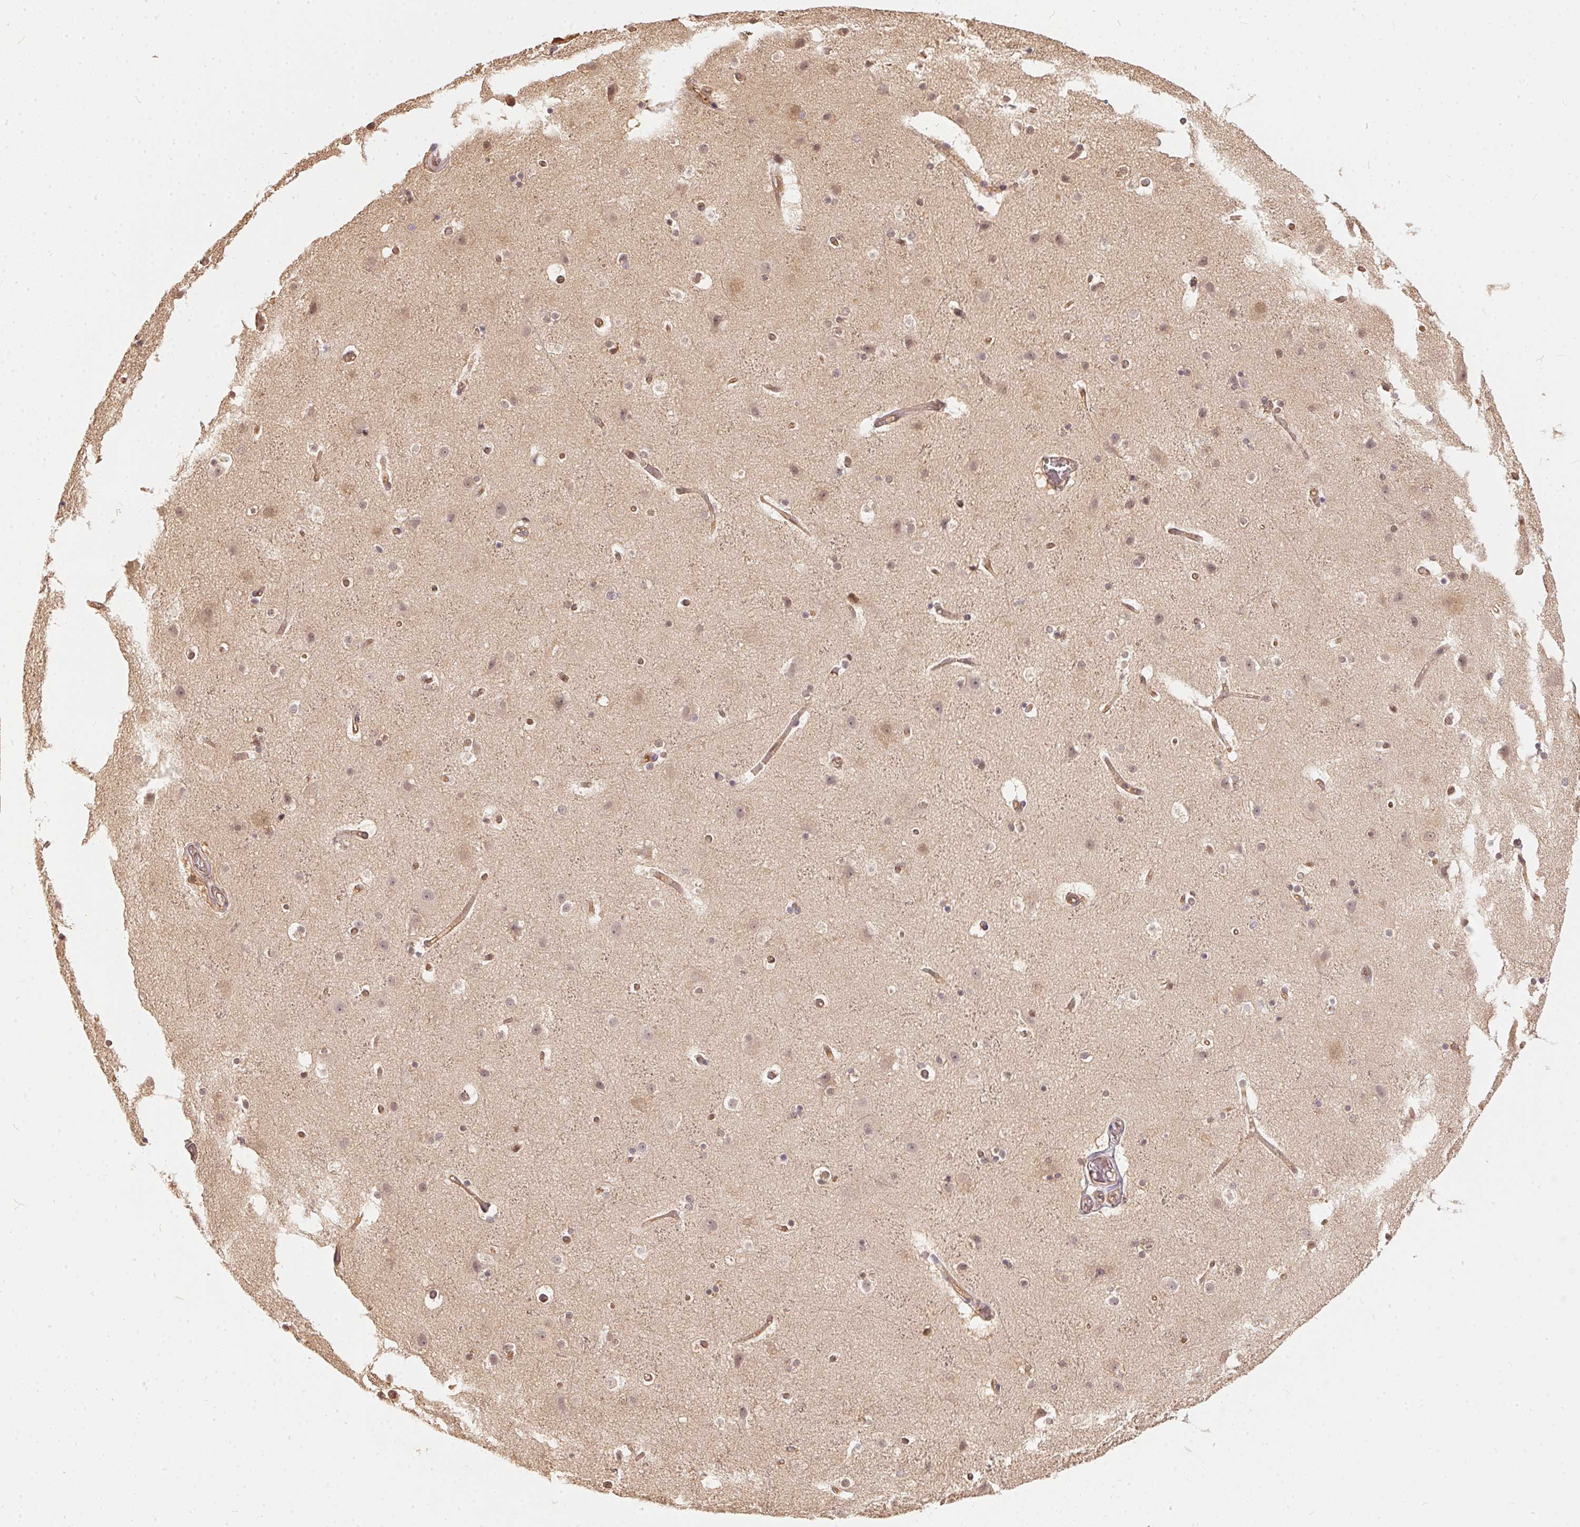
{"staining": {"intensity": "negative", "quantity": "none", "location": "none"}, "tissue": "cerebral cortex", "cell_type": "Endothelial cells", "image_type": "normal", "snomed": [{"axis": "morphology", "description": "Normal tissue, NOS"}, {"axis": "topography", "description": "Cerebral cortex"}], "caption": "Immunohistochemistry (IHC) of benign human cerebral cortex reveals no positivity in endothelial cells.", "gene": "BLMH", "patient": {"sex": "female", "age": 52}}